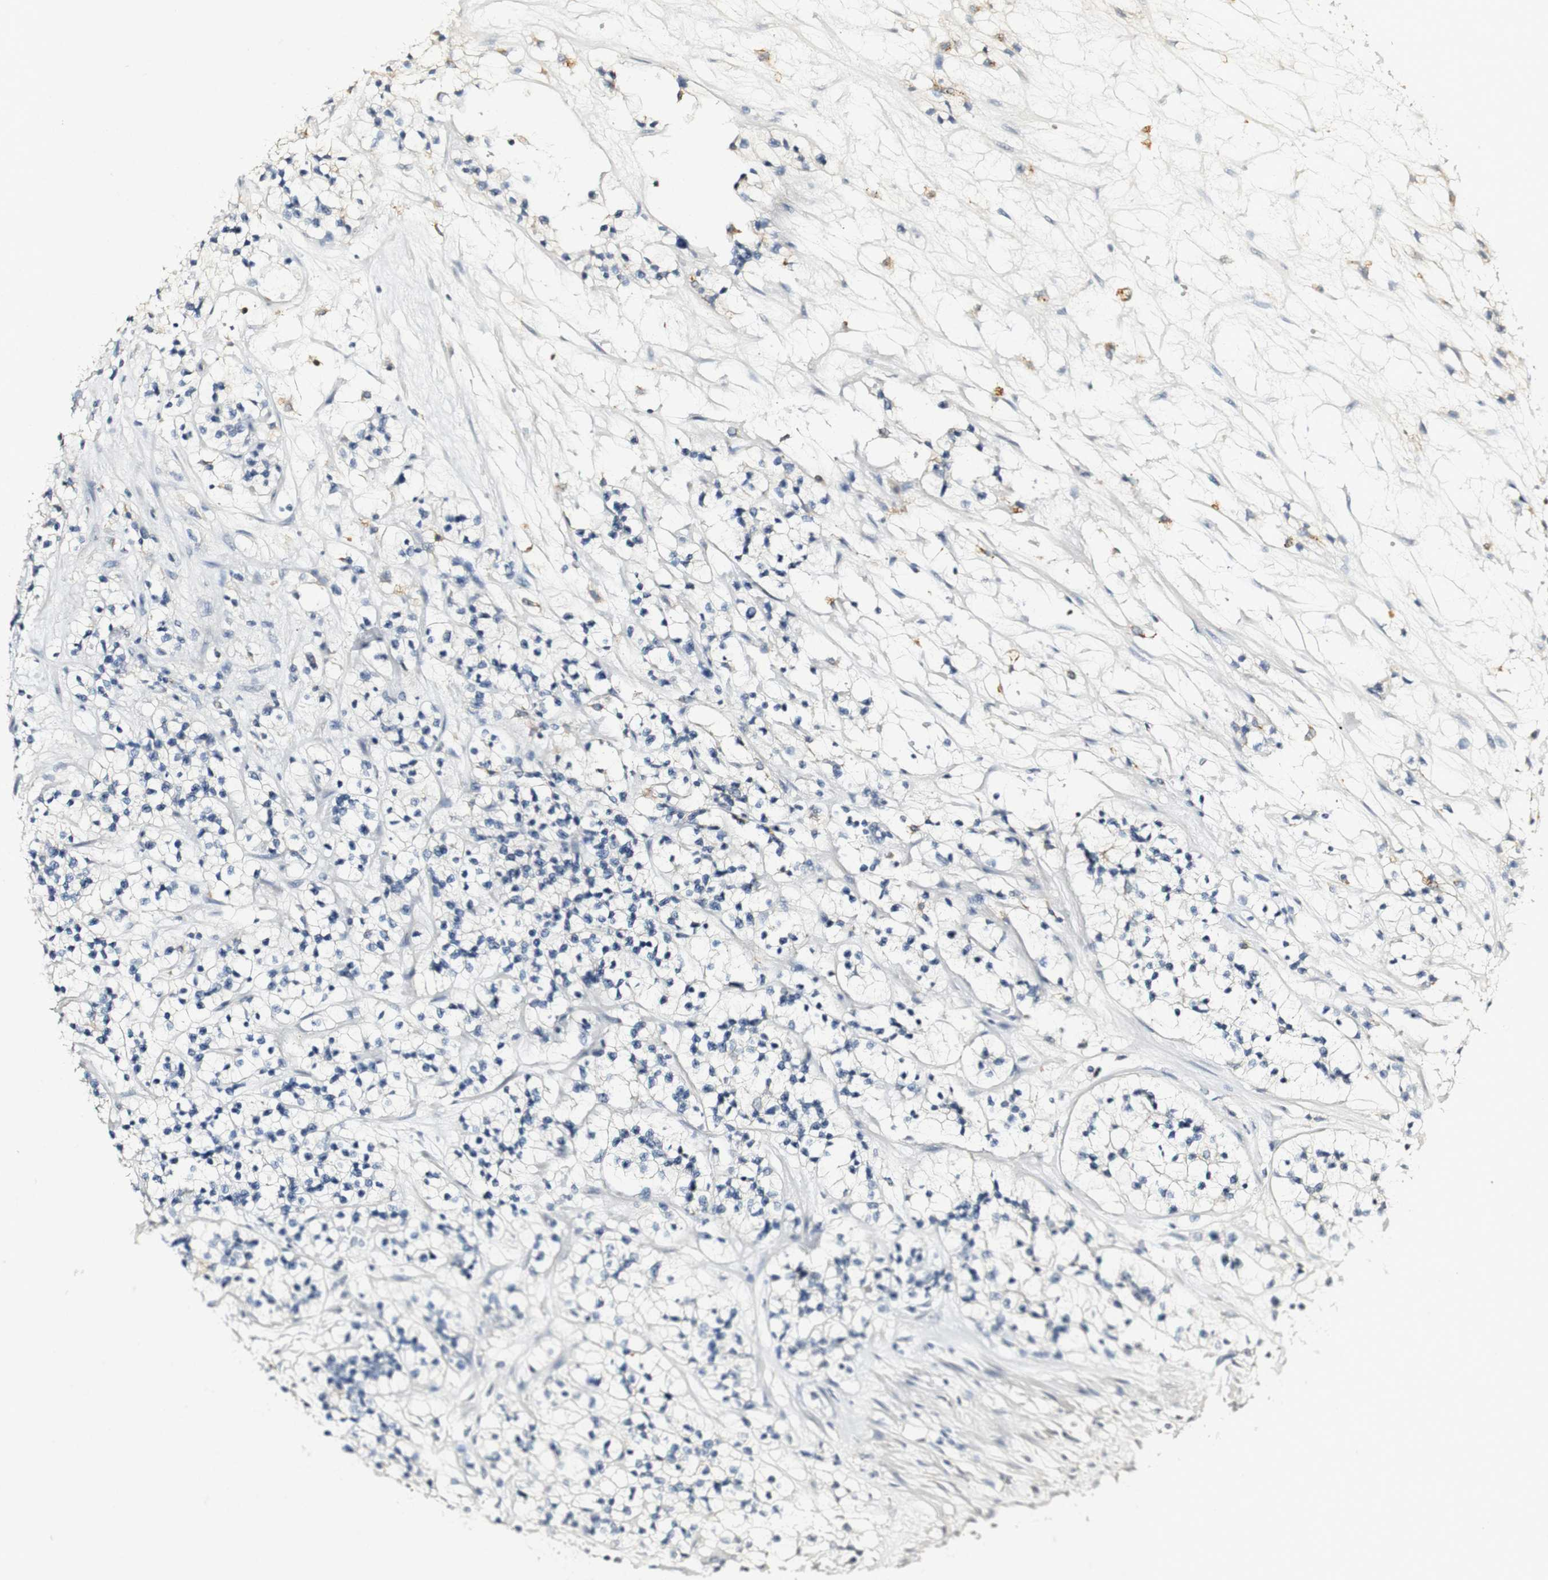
{"staining": {"intensity": "negative", "quantity": "none", "location": "none"}, "tissue": "renal cancer", "cell_type": "Tumor cells", "image_type": "cancer", "snomed": [{"axis": "morphology", "description": "Adenocarcinoma, NOS"}, {"axis": "topography", "description": "Kidney"}], "caption": "Protein analysis of adenocarcinoma (renal) shows no significant staining in tumor cells. (DAB (3,3'-diaminobenzidine) immunohistochemistry (IHC) visualized using brightfield microscopy, high magnification).", "gene": "SYT7", "patient": {"sex": "female", "age": 57}}